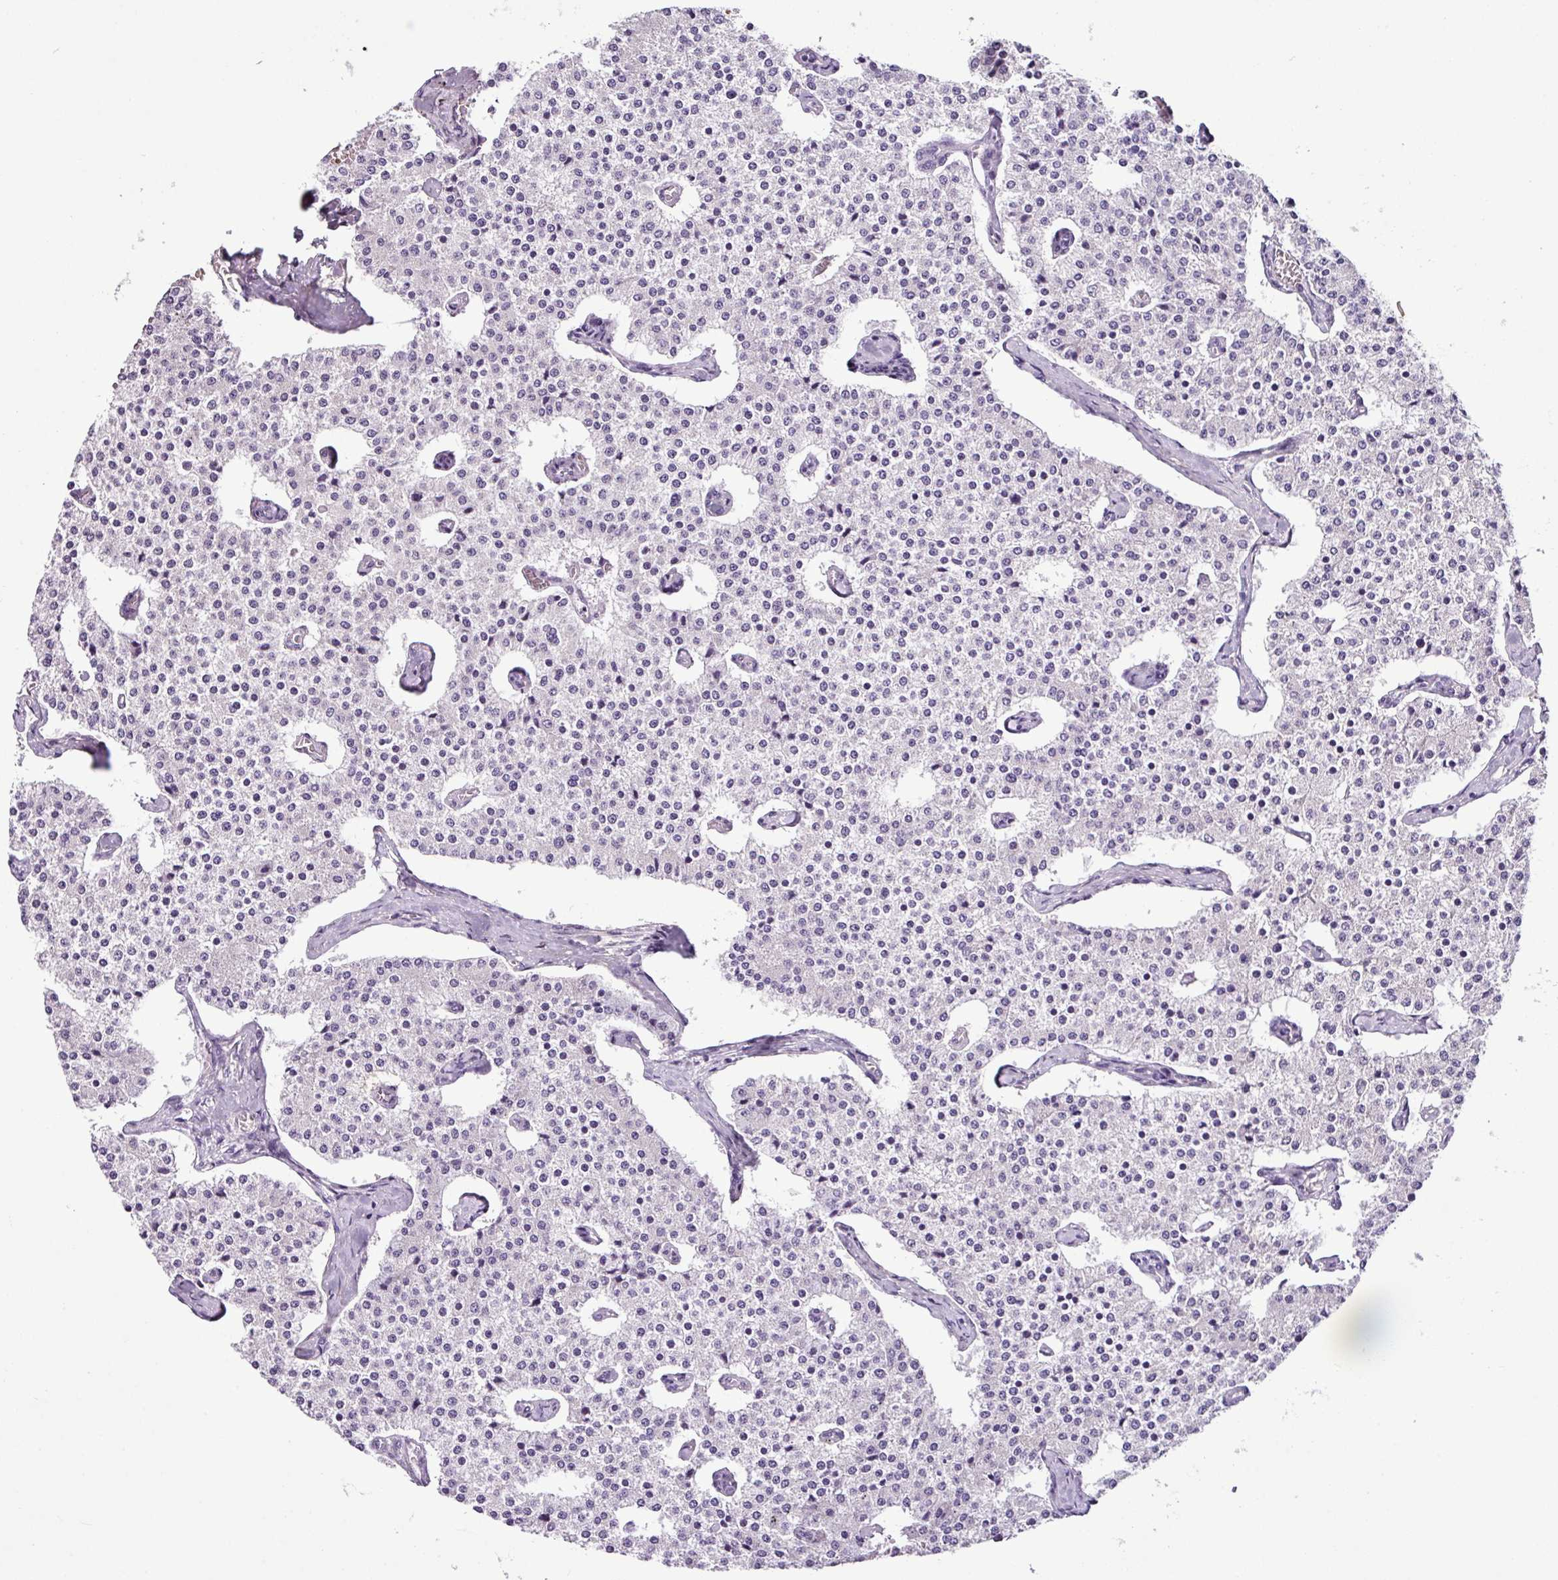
{"staining": {"intensity": "negative", "quantity": "none", "location": "none"}, "tissue": "carcinoid", "cell_type": "Tumor cells", "image_type": "cancer", "snomed": [{"axis": "morphology", "description": "Carcinoid, malignant, NOS"}, {"axis": "topography", "description": "Colon"}], "caption": "Protein analysis of carcinoid (malignant) reveals no significant positivity in tumor cells.", "gene": "TMEM178B", "patient": {"sex": "female", "age": 52}}